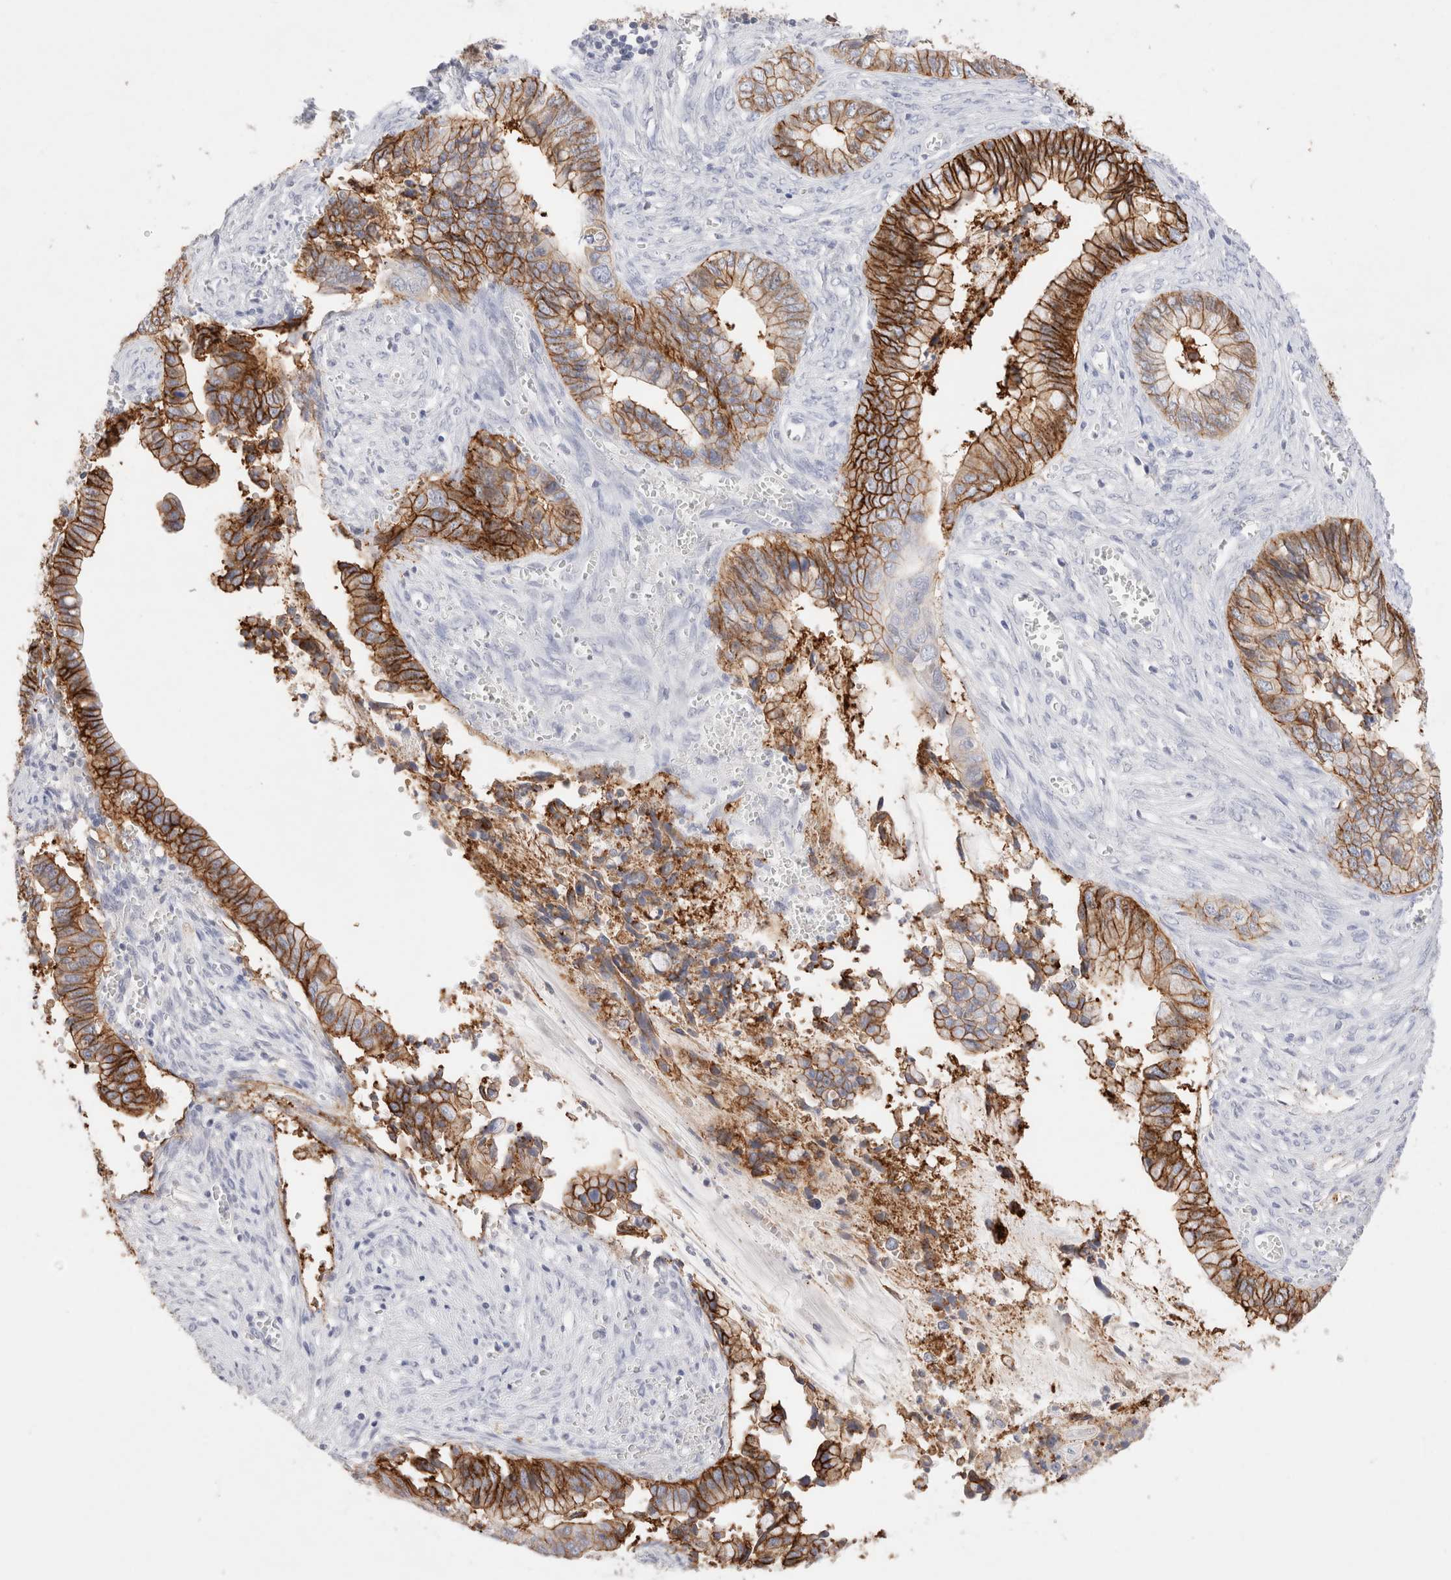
{"staining": {"intensity": "strong", "quantity": ">75%", "location": "cytoplasmic/membranous"}, "tissue": "cervical cancer", "cell_type": "Tumor cells", "image_type": "cancer", "snomed": [{"axis": "morphology", "description": "Adenocarcinoma, NOS"}, {"axis": "topography", "description": "Cervix"}], "caption": "Protein expression analysis of human adenocarcinoma (cervical) reveals strong cytoplasmic/membranous staining in approximately >75% of tumor cells.", "gene": "EPCAM", "patient": {"sex": "female", "age": 44}}